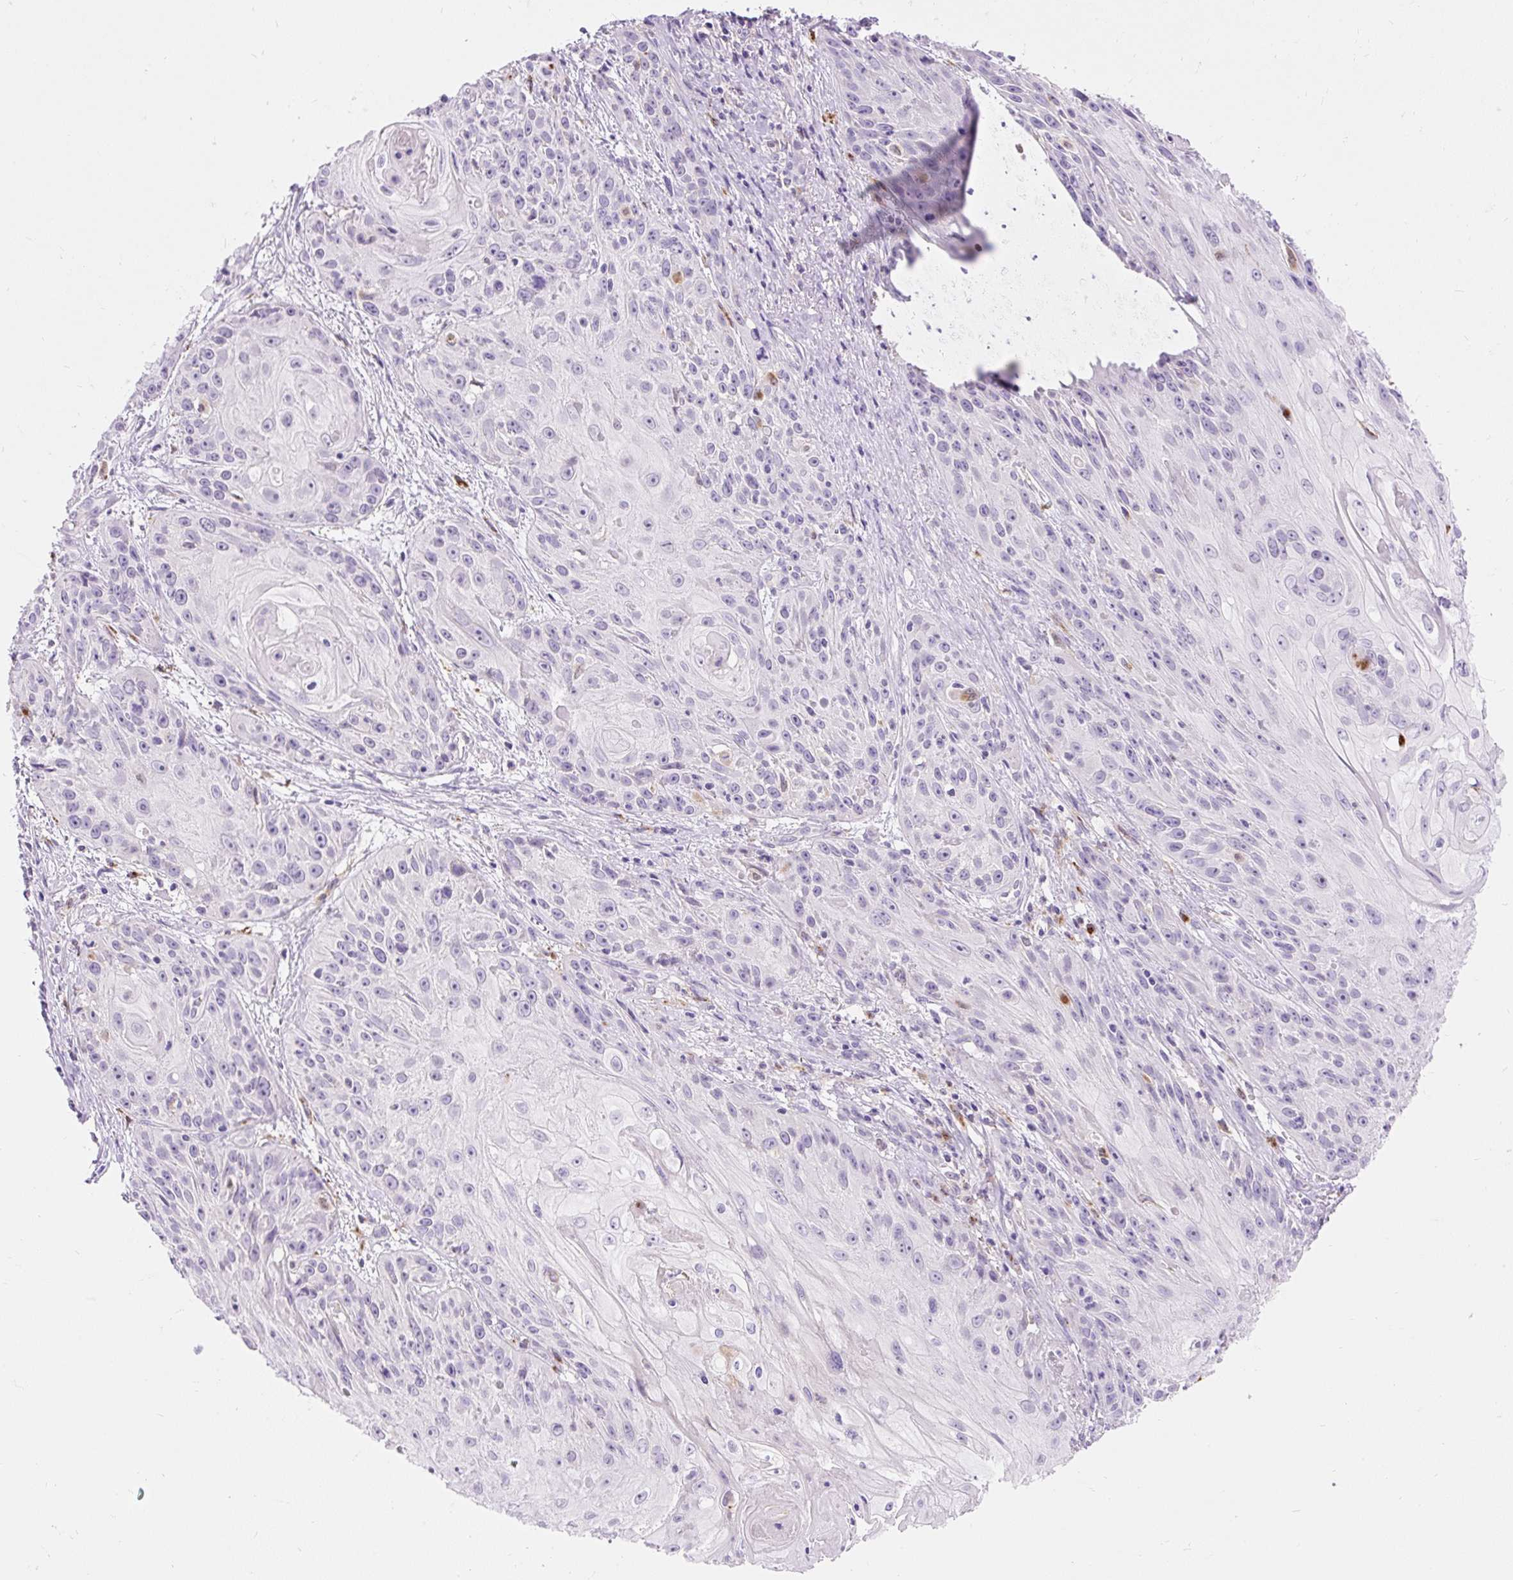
{"staining": {"intensity": "negative", "quantity": "none", "location": "none"}, "tissue": "skin cancer", "cell_type": "Tumor cells", "image_type": "cancer", "snomed": [{"axis": "morphology", "description": "Squamous cell carcinoma, NOS"}, {"axis": "topography", "description": "Skin"}, {"axis": "topography", "description": "Vulva"}], "caption": "Tumor cells are negative for brown protein staining in squamous cell carcinoma (skin). (DAB (3,3'-diaminobenzidine) immunohistochemistry (IHC), high magnification).", "gene": "TMEM150C", "patient": {"sex": "female", "age": 76}}